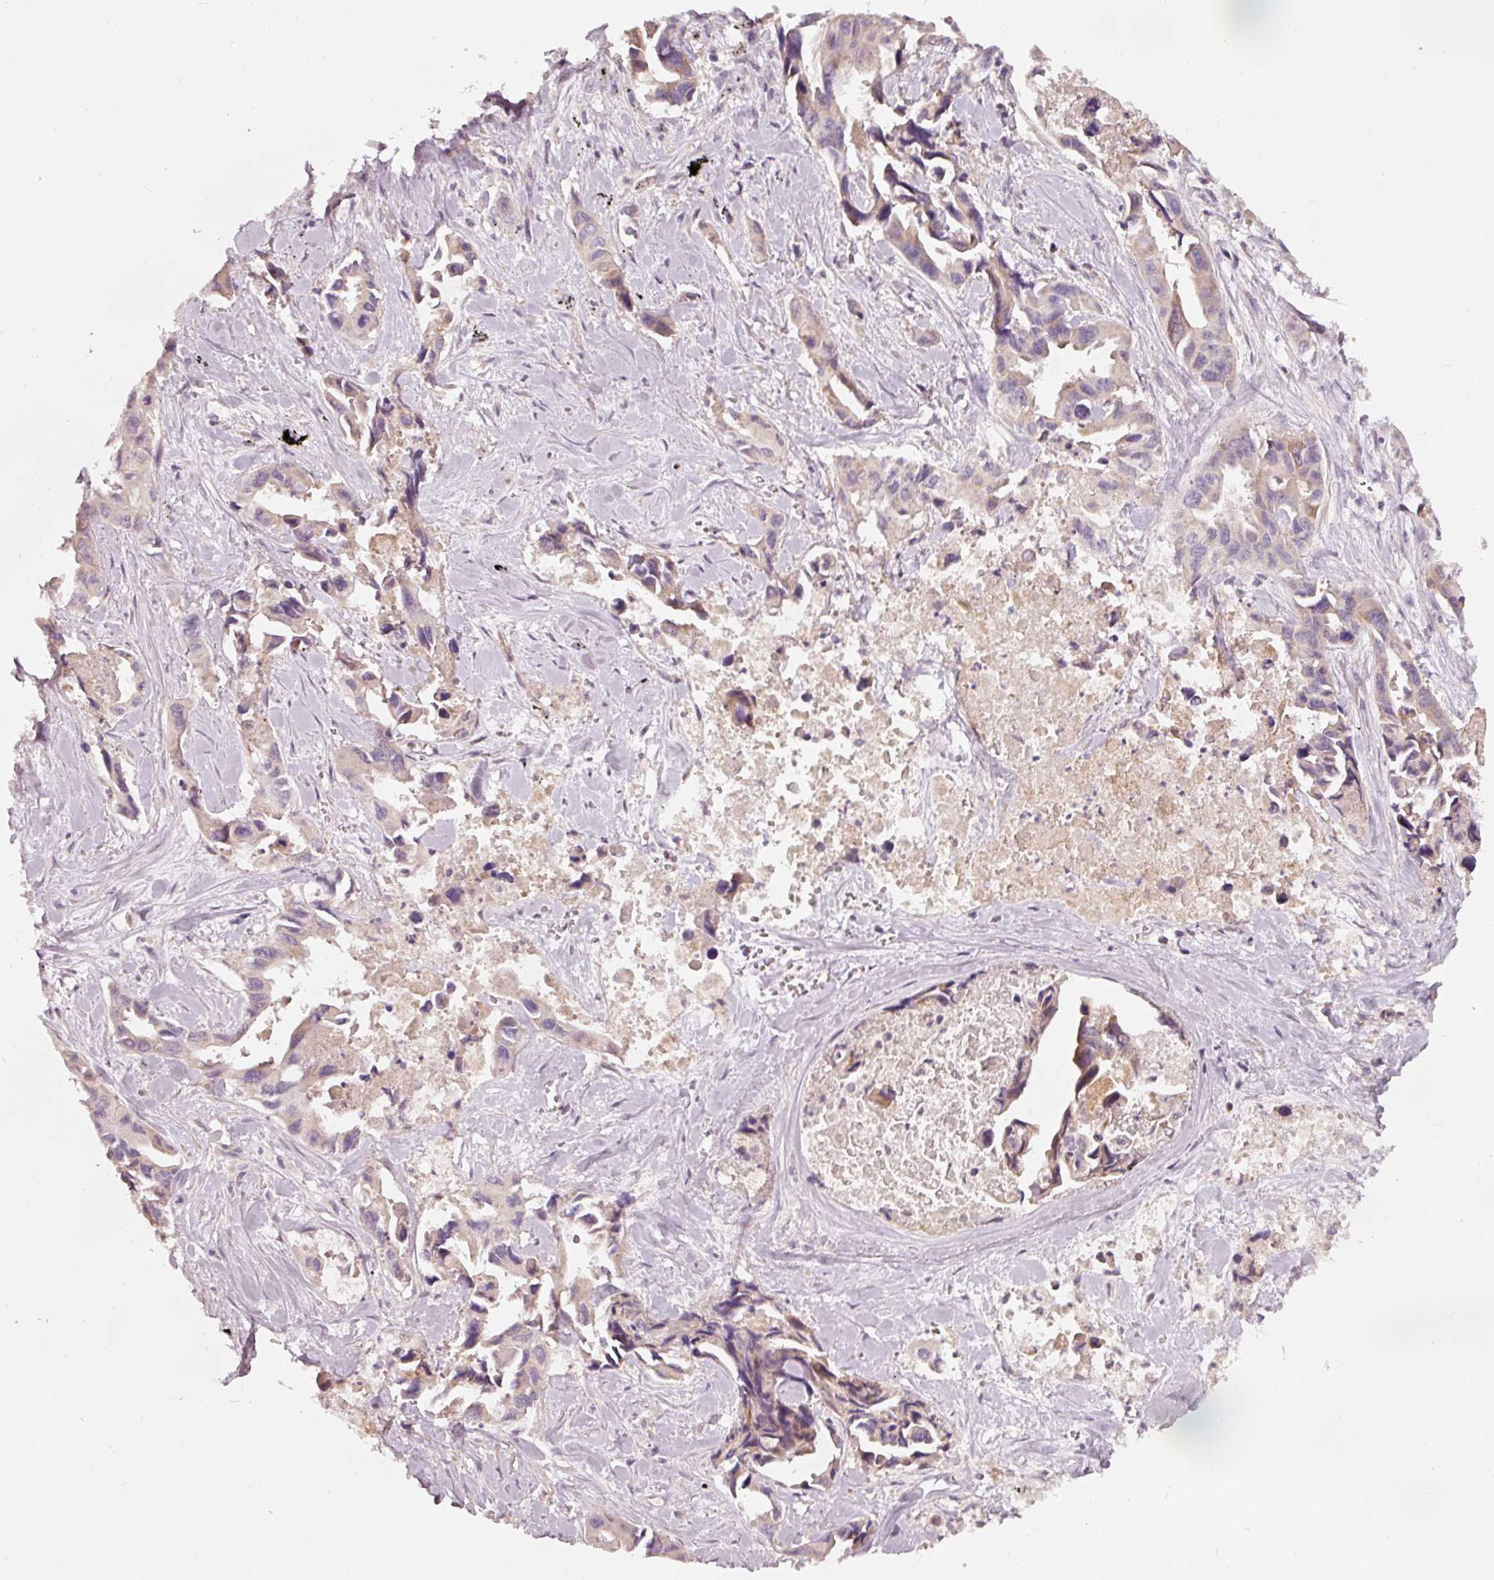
{"staining": {"intensity": "weak", "quantity": "25%-75%", "location": "cytoplasmic/membranous"}, "tissue": "lung cancer", "cell_type": "Tumor cells", "image_type": "cancer", "snomed": [{"axis": "morphology", "description": "Adenocarcinoma, NOS"}, {"axis": "topography", "description": "Lung"}], "caption": "Protein expression analysis of human adenocarcinoma (lung) reveals weak cytoplasmic/membranous expression in about 25%-75% of tumor cells.", "gene": "KLHL21", "patient": {"sex": "male", "age": 64}}